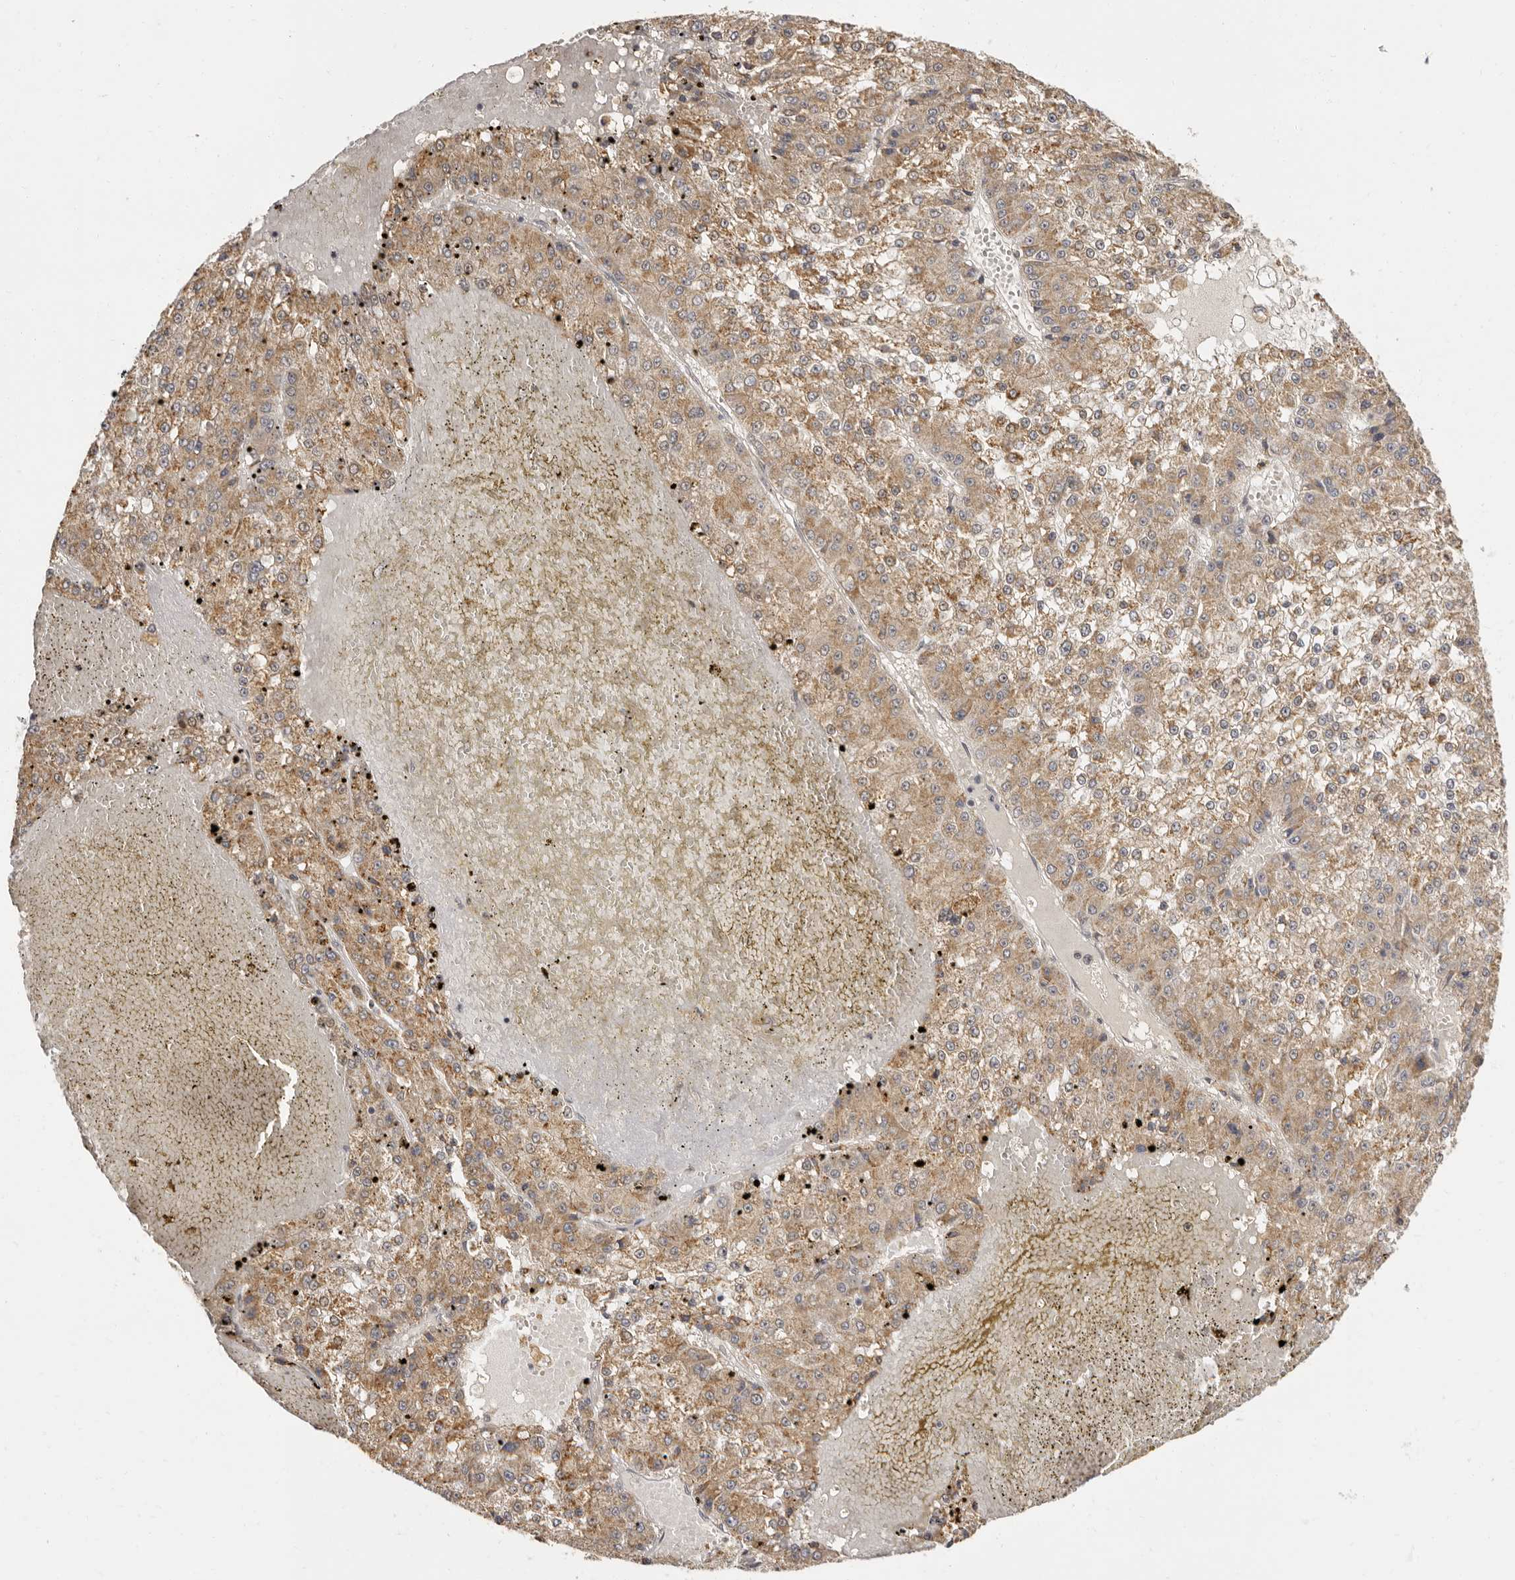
{"staining": {"intensity": "moderate", "quantity": ">75%", "location": "cytoplasmic/membranous"}, "tissue": "liver cancer", "cell_type": "Tumor cells", "image_type": "cancer", "snomed": [{"axis": "morphology", "description": "Carcinoma, Hepatocellular, NOS"}, {"axis": "topography", "description": "Liver"}], "caption": "This image exhibits immunohistochemistry (IHC) staining of hepatocellular carcinoma (liver), with medium moderate cytoplasmic/membranous expression in about >75% of tumor cells.", "gene": "ZNF326", "patient": {"sex": "female", "age": 73}}